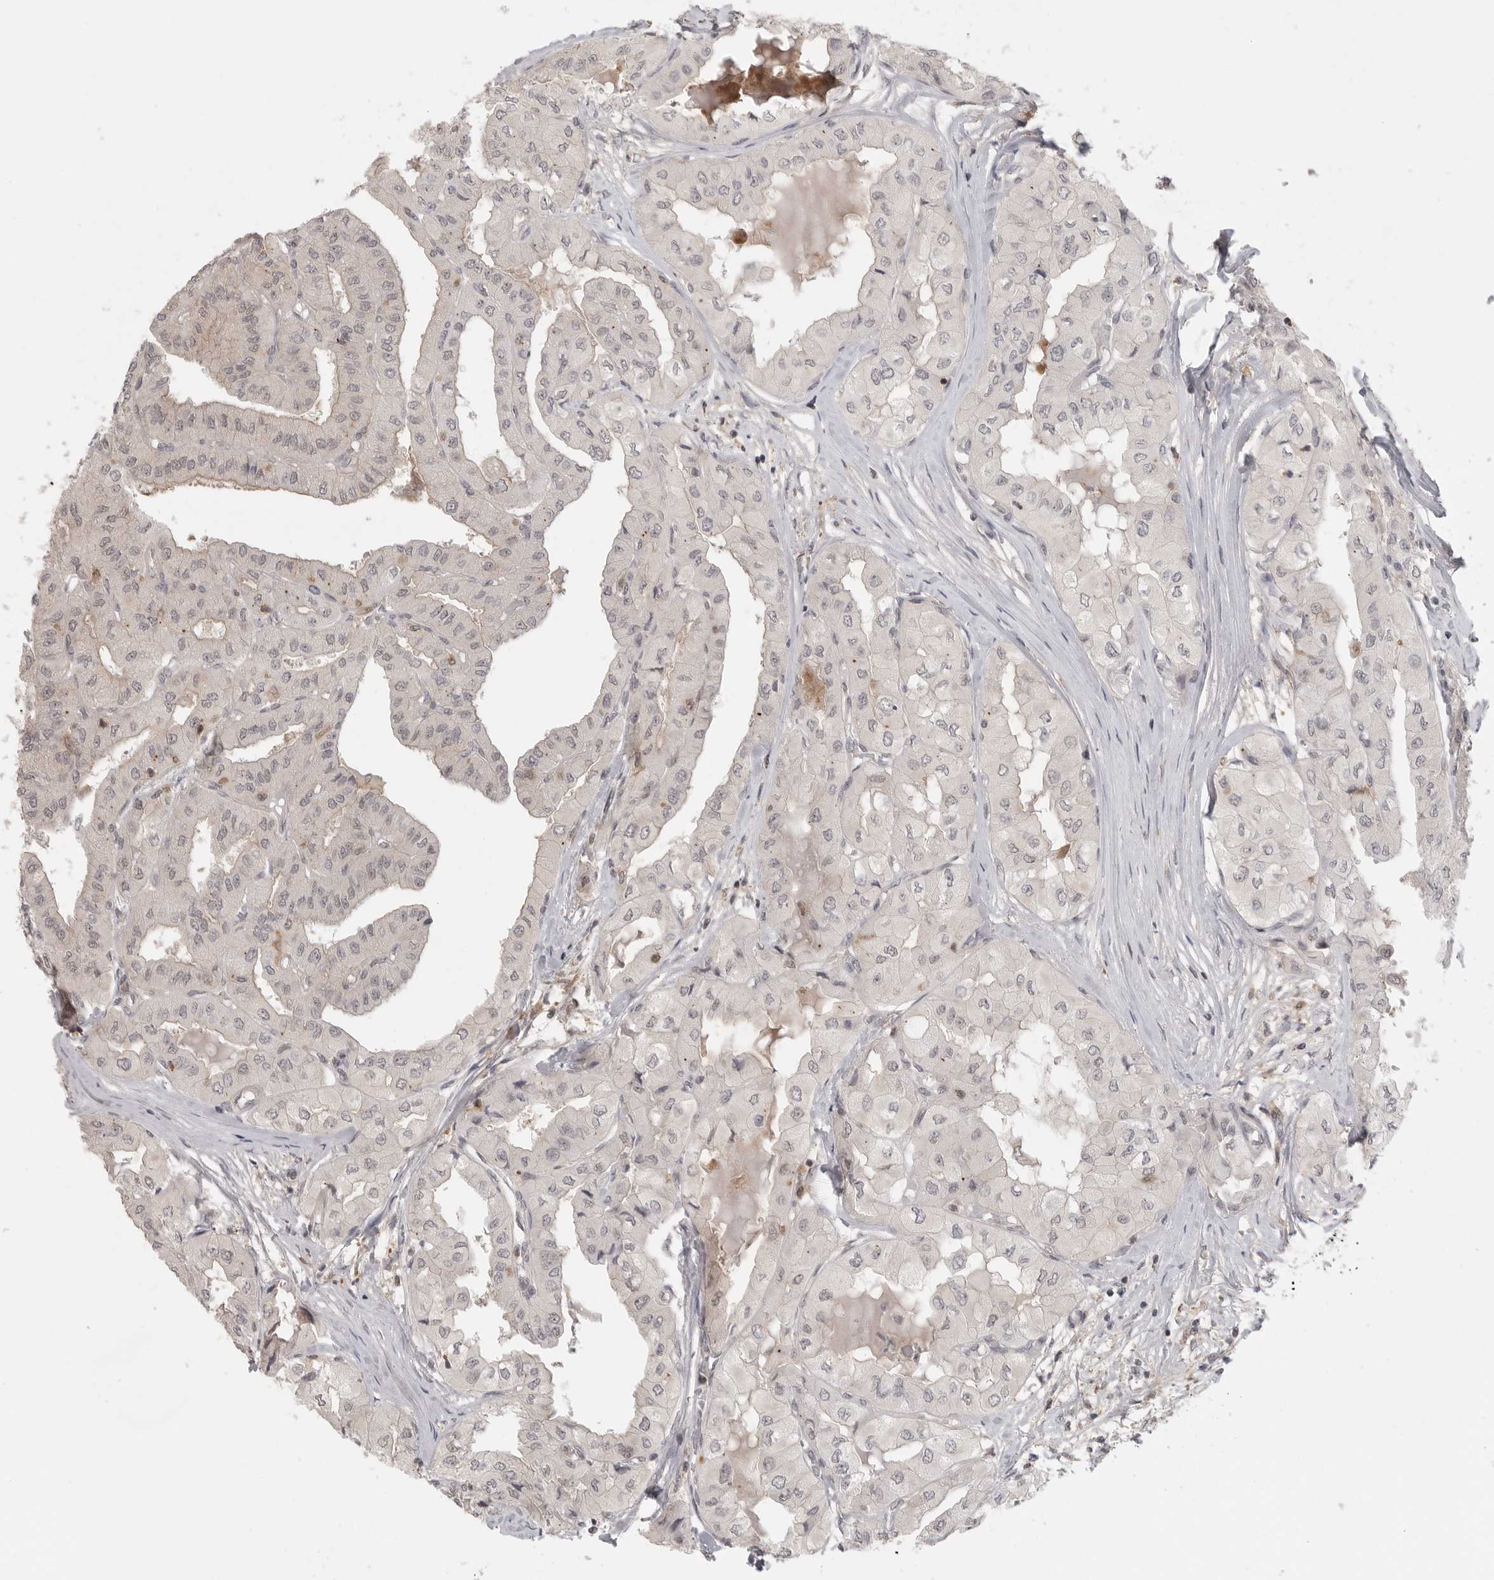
{"staining": {"intensity": "negative", "quantity": "none", "location": "none"}, "tissue": "thyroid cancer", "cell_type": "Tumor cells", "image_type": "cancer", "snomed": [{"axis": "morphology", "description": "Papillary adenocarcinoma, NOS"}, {"axis": "topography", "description": "Thyroid gland"}], "caption": "The immunohistochemistry (IHC) photomicrograph has no significant staining in tumor cells of thyroid papillary adenocarcinoma tissue. The staining is performed using DAB brown chromogen with nuclei counter-stained in using hematoxylin.", "gene": "DBNL", "patient": {"sex": "female", "age": 59}}